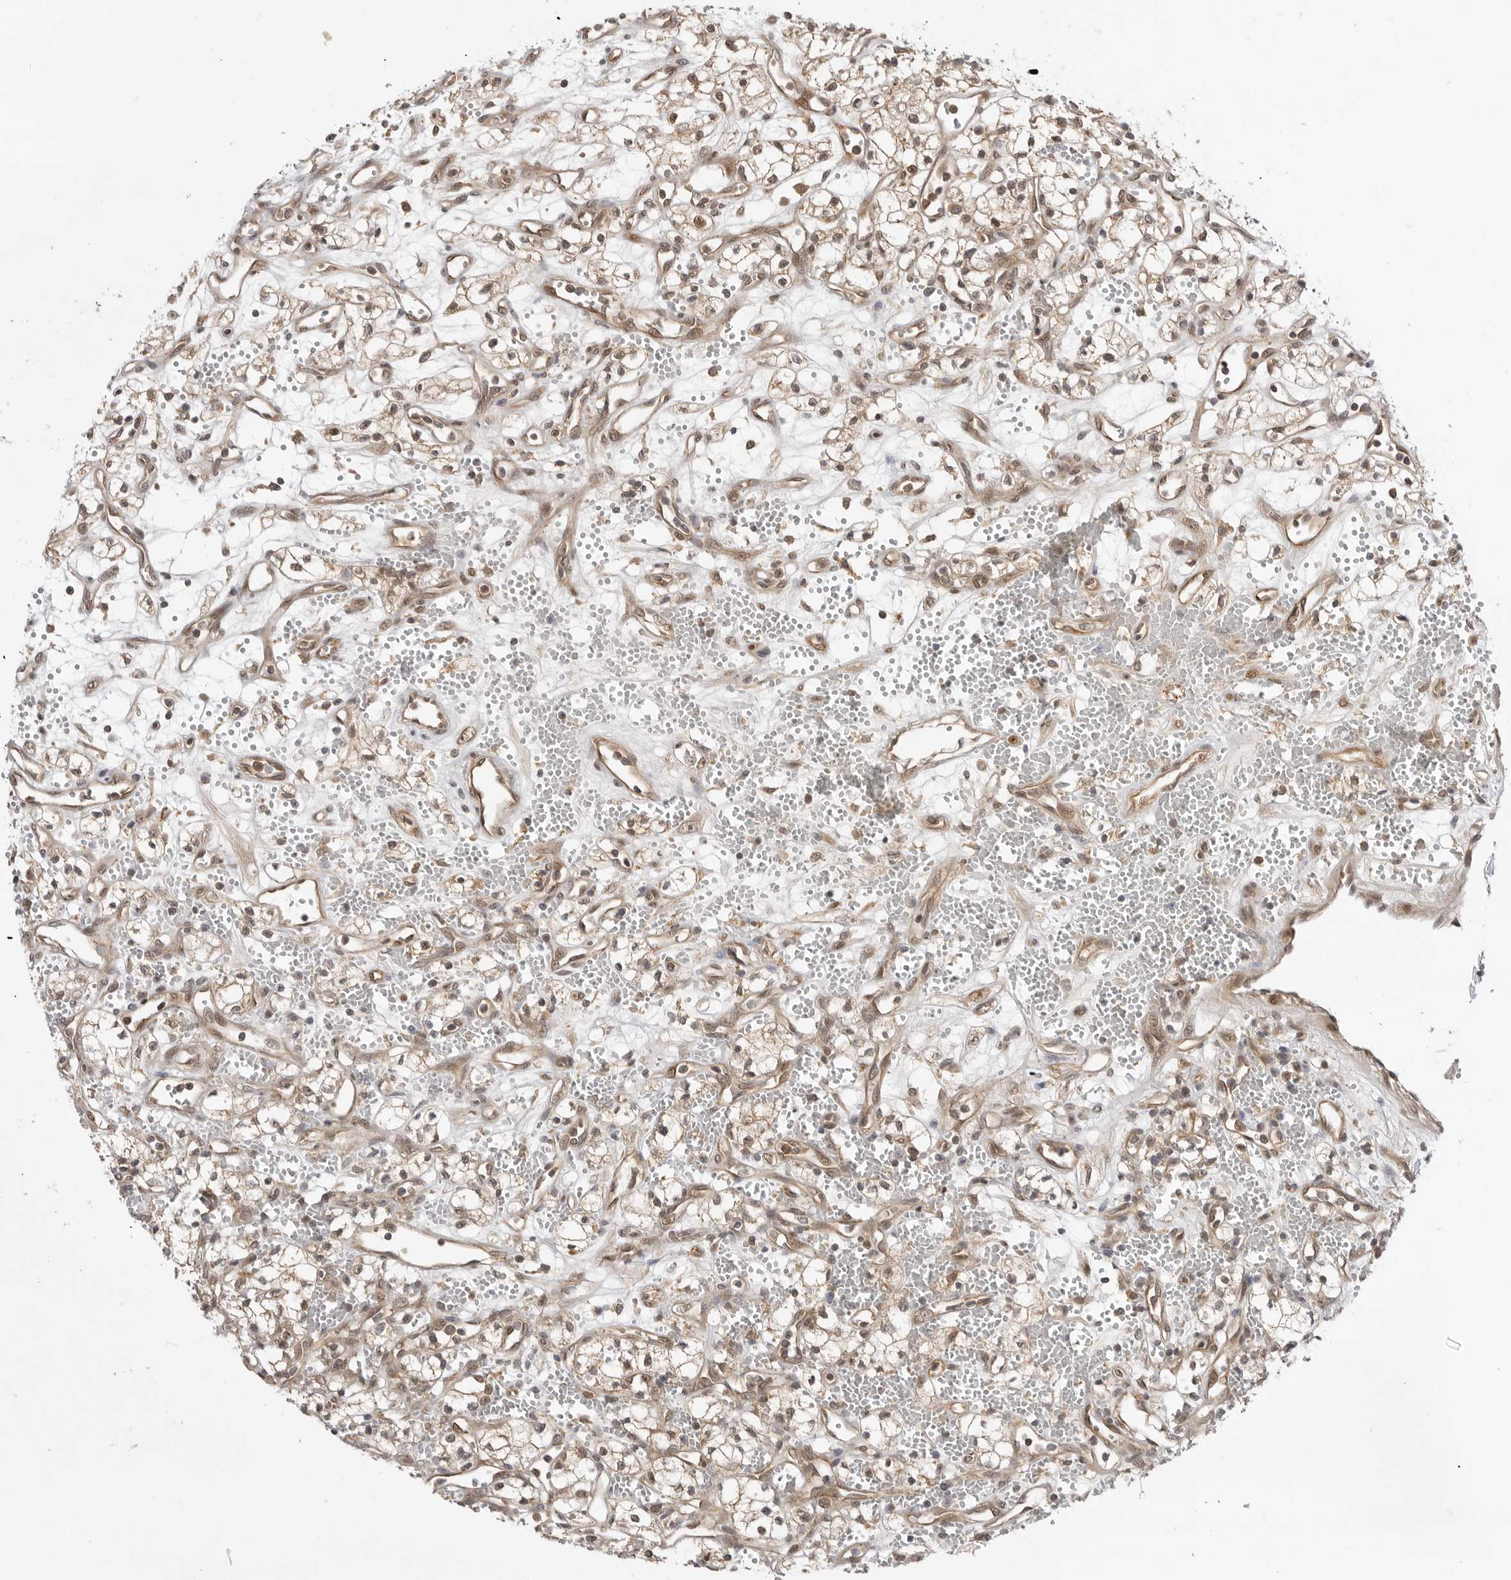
{"staining": {"intensity": "weak", "quantity": "25%-75%", "location": "nuclear"}, "tissue": "renal cancer", "cell_type": "Tumor cells", "image_type": "cancer", "snomed": [{"axis": "morphology", "description": "Adenocarcinoma, NOS"}, {"axis": "topography", "description": "Kidney"}], "caption": "Human renal cancer stained with a protein marker exhibits weak staining in tumor cells.", "gene": "DCAF8", "patient": {"sex": "male", "age": 59}}